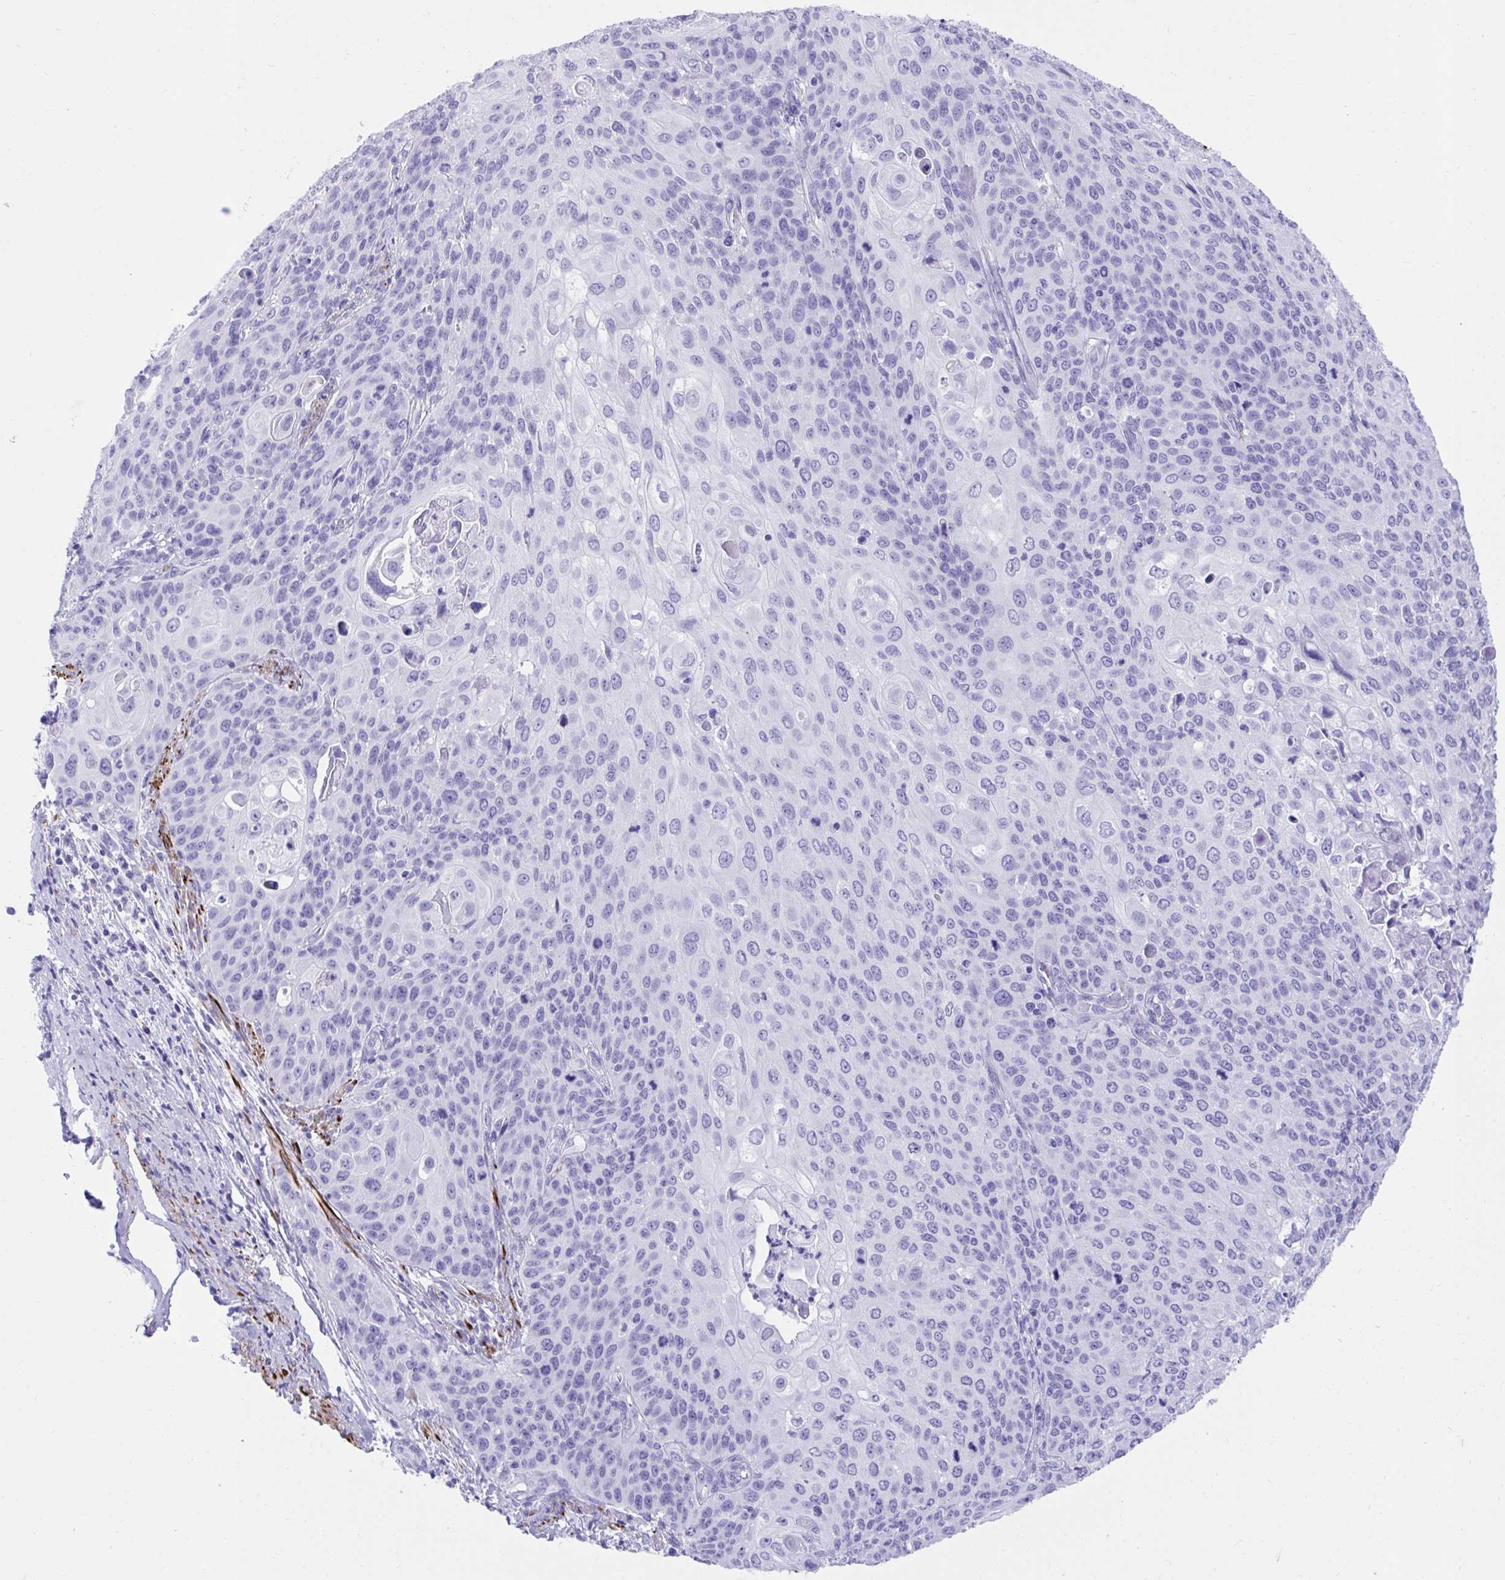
{"staining": {"intensity": "negative", "quantity": "none", "location": "none"}, "tissue": "cervical cancer", "cell_type": "Tumor cells", "image_type": "cancer", "snomed": [{"axis": "morphology", "description": "Squamous cell carcinoma, NOS"}, {"axis": "topography", "description": "Cervix"}], "caption": "Tumor cells are negative for protein expression in human cervical squamous cell carcinoma.", "gene": "KCNN4", "patient": {"sex": "female", "age": 65}}